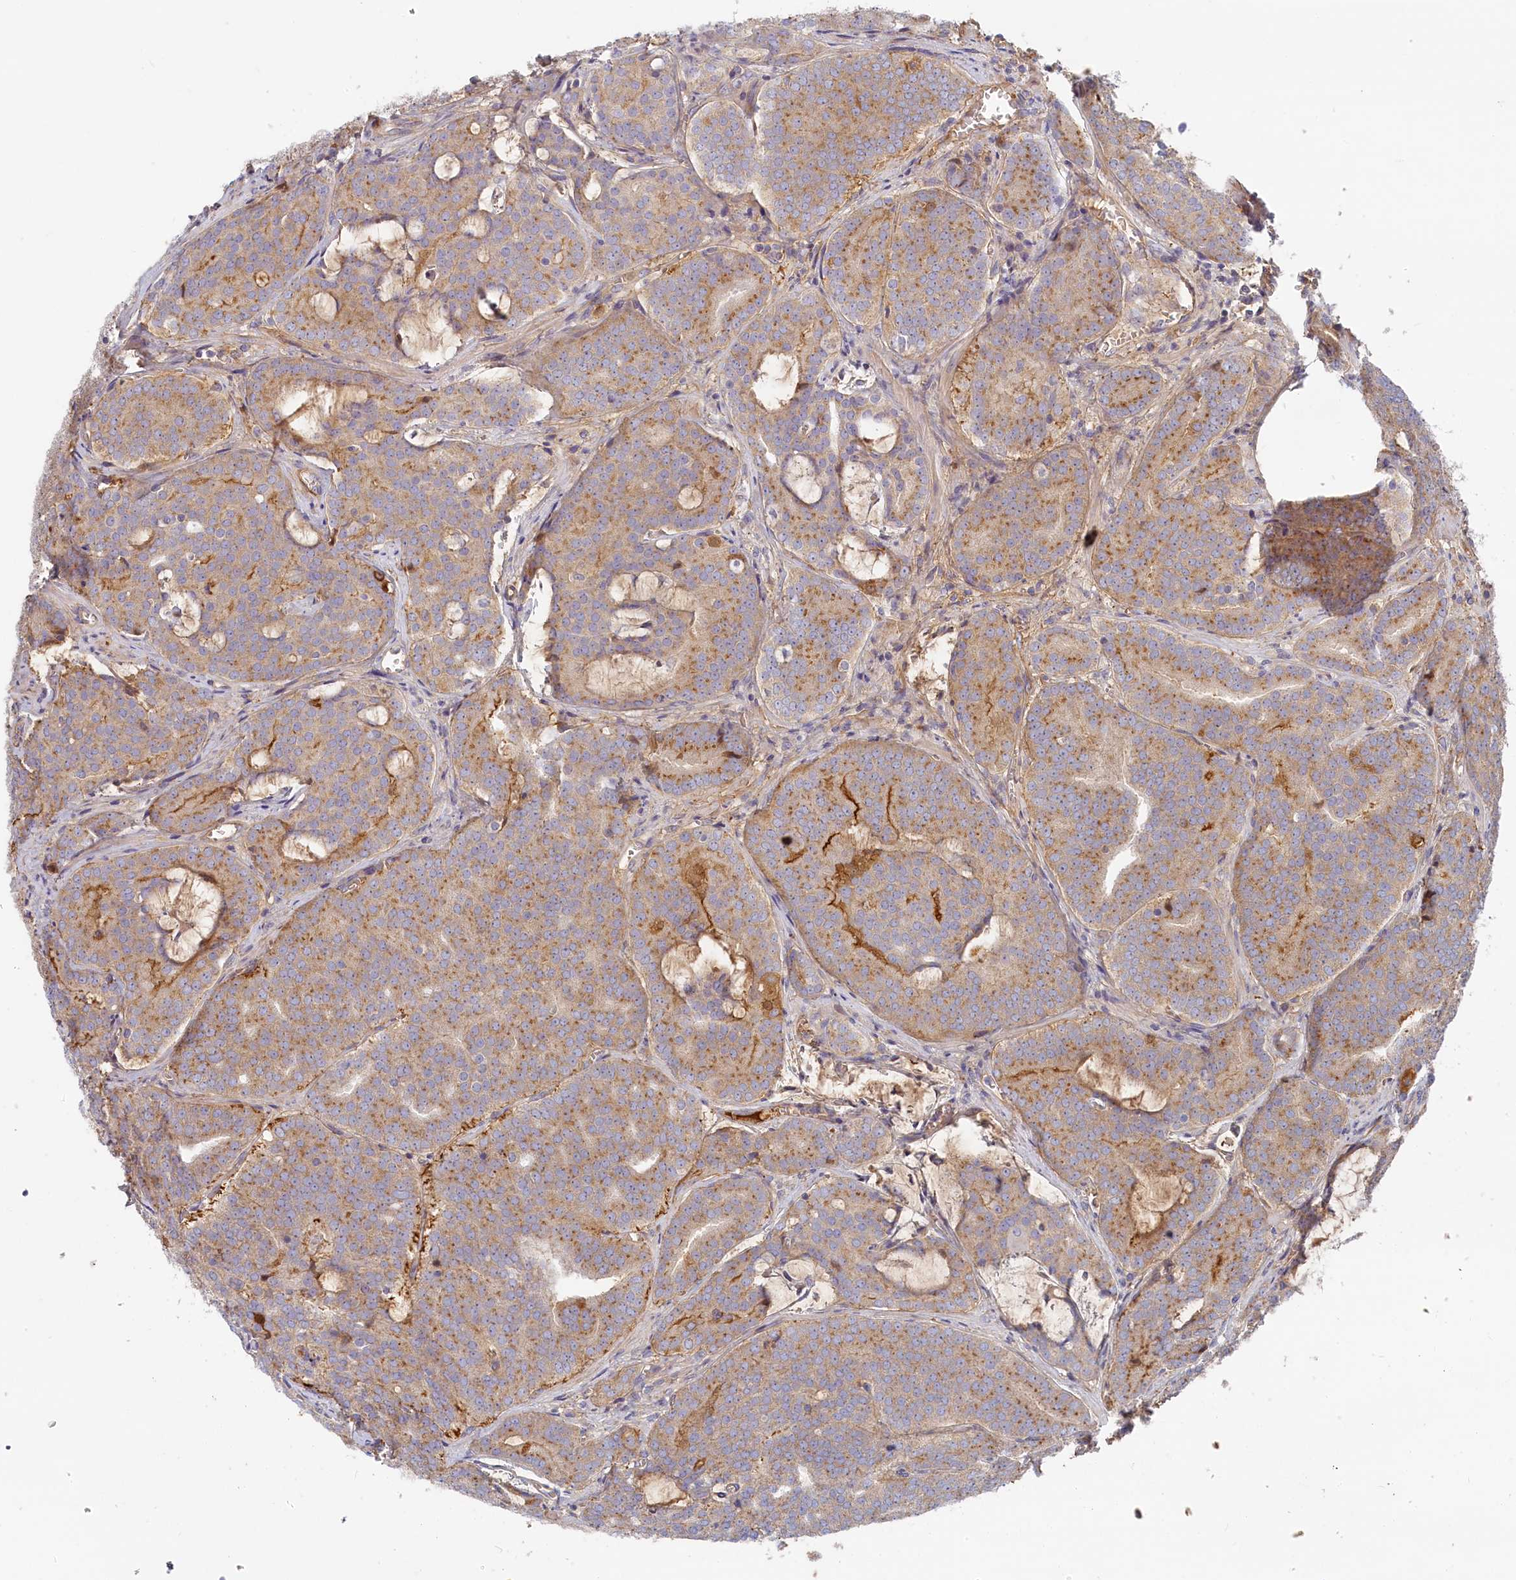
{"staining": {"intensity": "moderate", "quantity": ">75%", "location": "cytoplasmic/membranous"}, "tissue": "prostate cancer", "cell_type": "Tumor cells", "image_type": "cancer", "snomed": [{"axis": "morphology", "description": "Adenocarcinoma, High grade"}, {"axis": "topography", "description": "Prostate"}], "caption": "Protein staining of prostate cancer tissue shows moderate cytoplasmic/membranous staining in approximately >75% of tumor cells. Immunohistochemistry (ihc) stains the protein in brown and the nuclei are stained blue.", "gene": "STX16", "patient": {"sex": "male", "age": 55}}